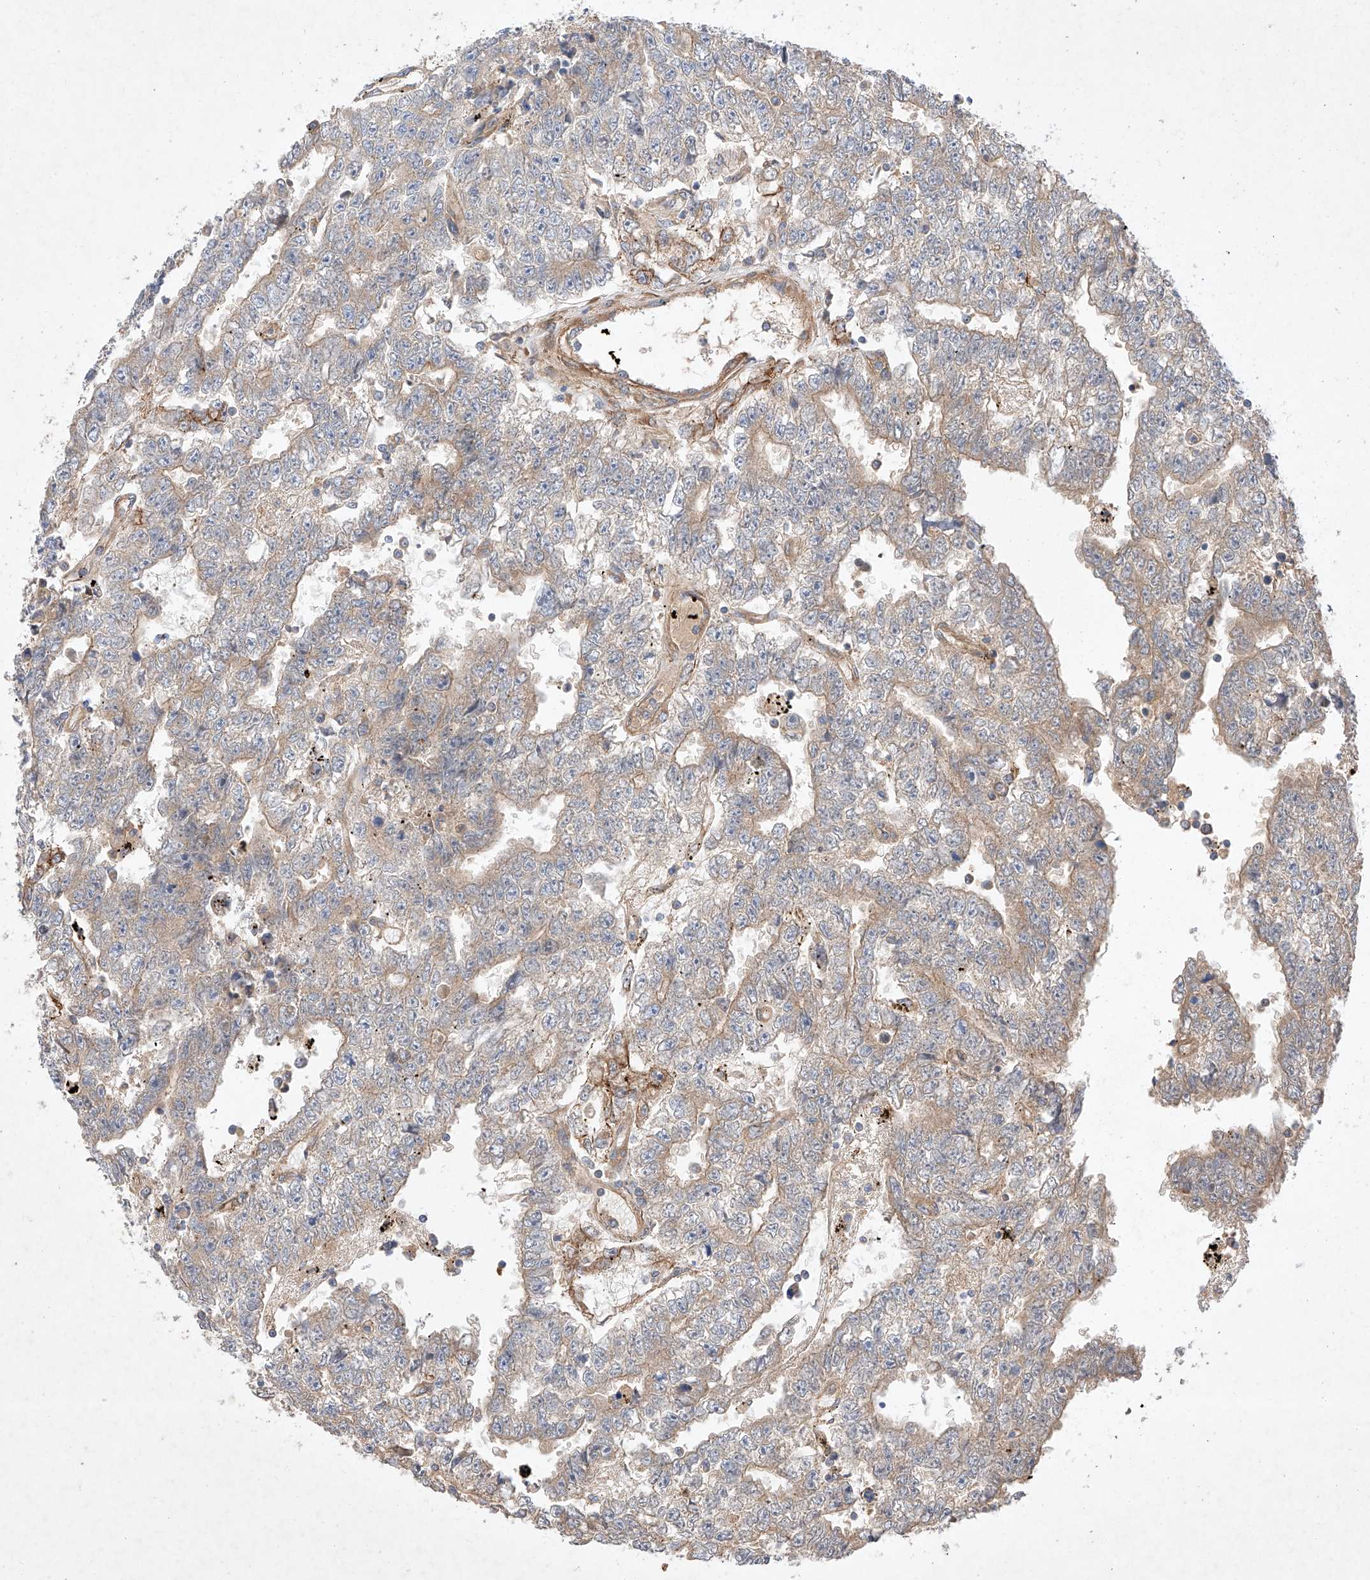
{"staining": {"intensity": "moderate", "quantity": "25%-75%", "location": "cytoplasmic/membranous"}, "tissue": "testis cancer", "cell_type": "Tumor cells", "image_type": "cancer", "snomed": [{"axis": "morphology", "description": "Carcinoma, Embryonal, NOS"}, {"axis": "topography", "description": "Testis"}], "caption": "Protein staining by immunohistochemistry shows moderate cytoplasmic/membranous expression in approximately 25%-75% of tumor cells in testis embryonal carcinoma.", "gene": "RAB23", "patient": {"sex": "male", "age": 25}}